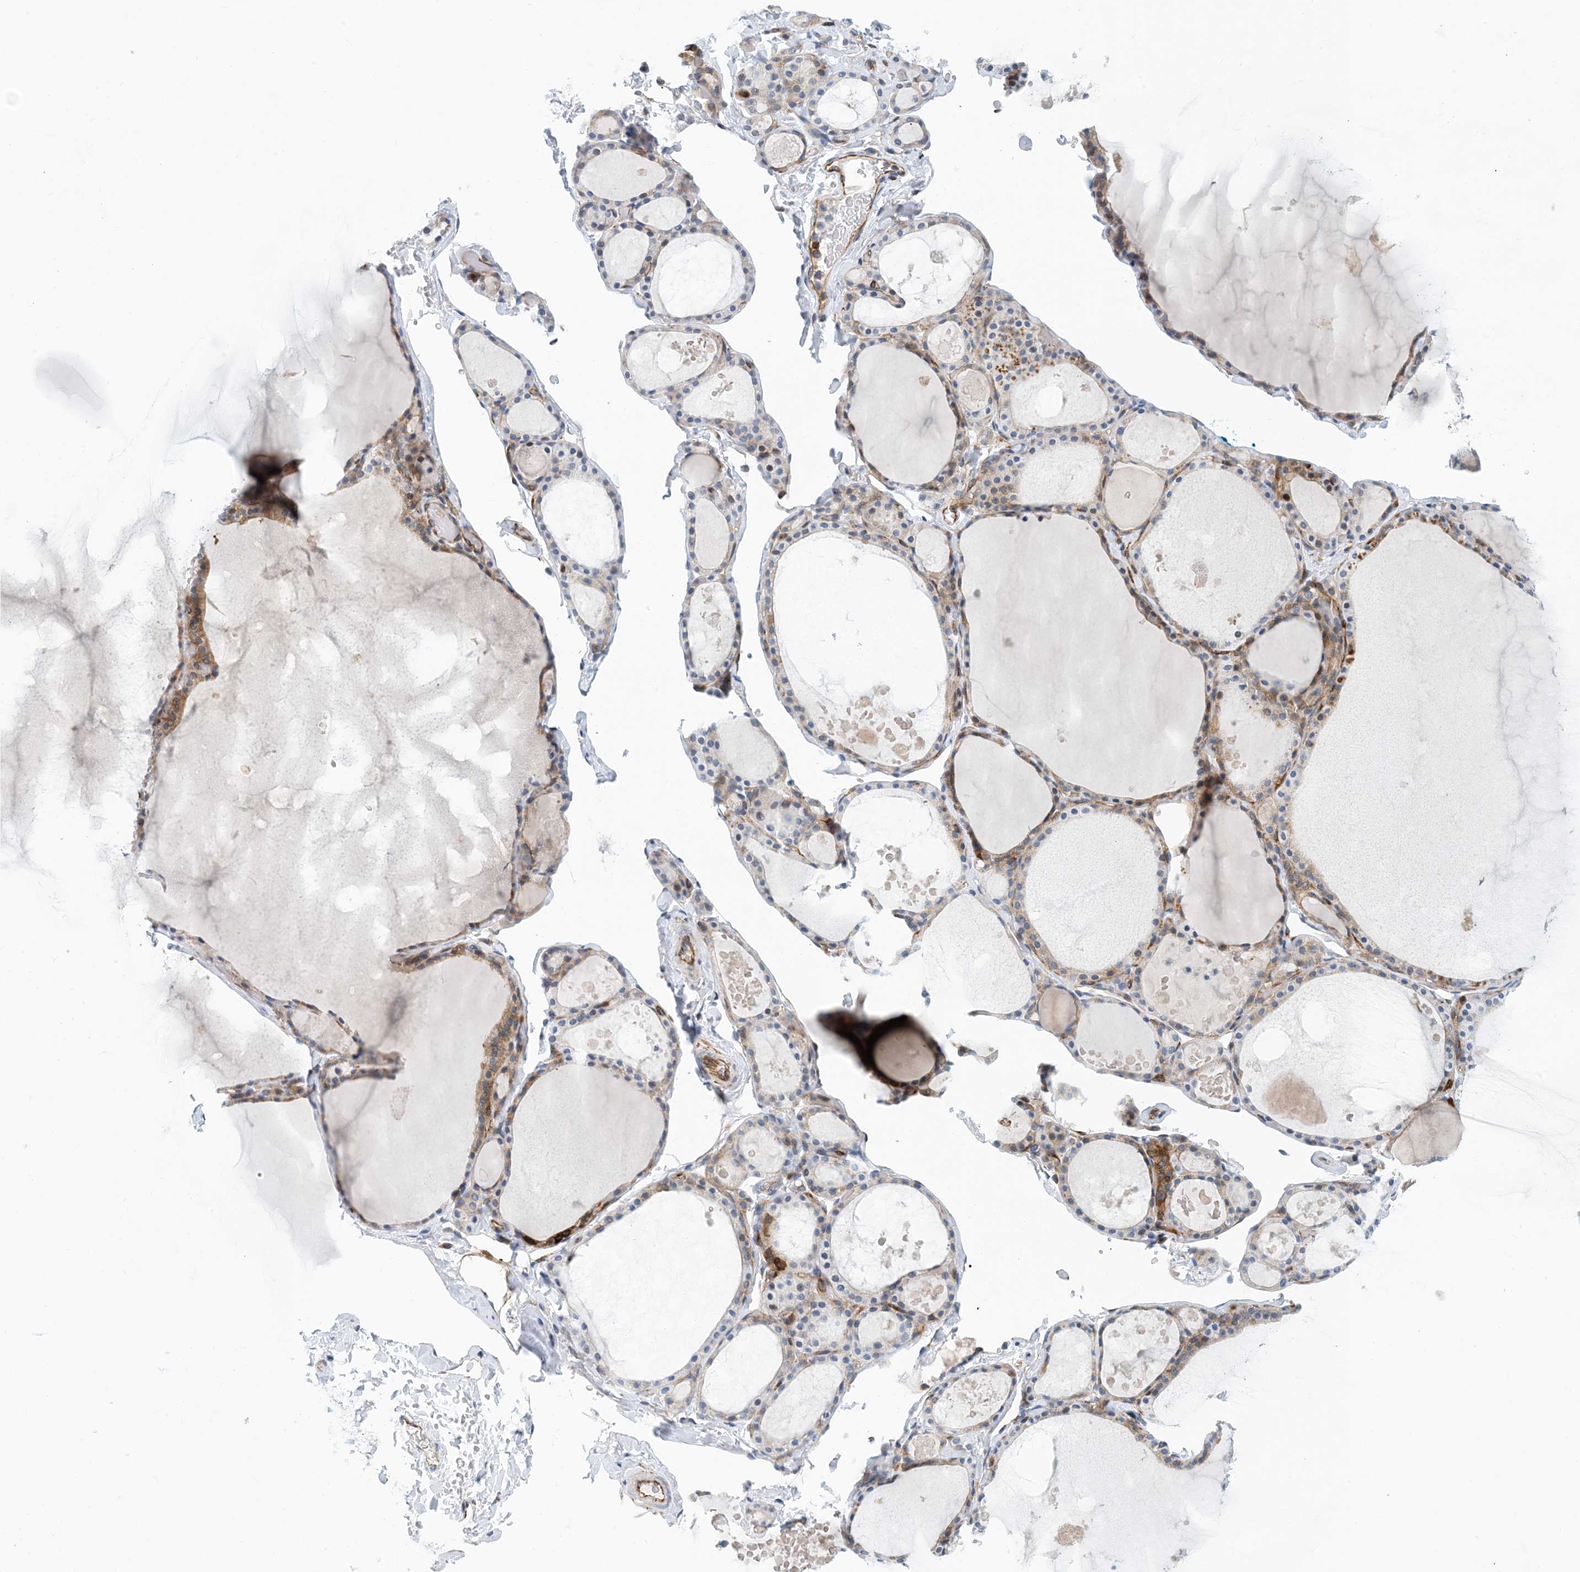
{"staining": {"intensity": "weak", "quantity": "25%-75%", "location": "cytoplasmic/membranous"}, "tissue": "thyroid gland", "cell_type": "Glandular cells", "image_type": "normal", "snomed": [{"axis": "morphology", "description": "Normal tissue, NOS"}, {"axis": "topography", "description": "Thyroid gland"}], "caption": "Weak cytoplasmic/membranous staining is identified in about 25%-75% of glandular cells in benign thyroid gland. Nuclei are stained in blue.", "gene": "PCDHA2", "patient": {"sex": "male", "age": 56}}